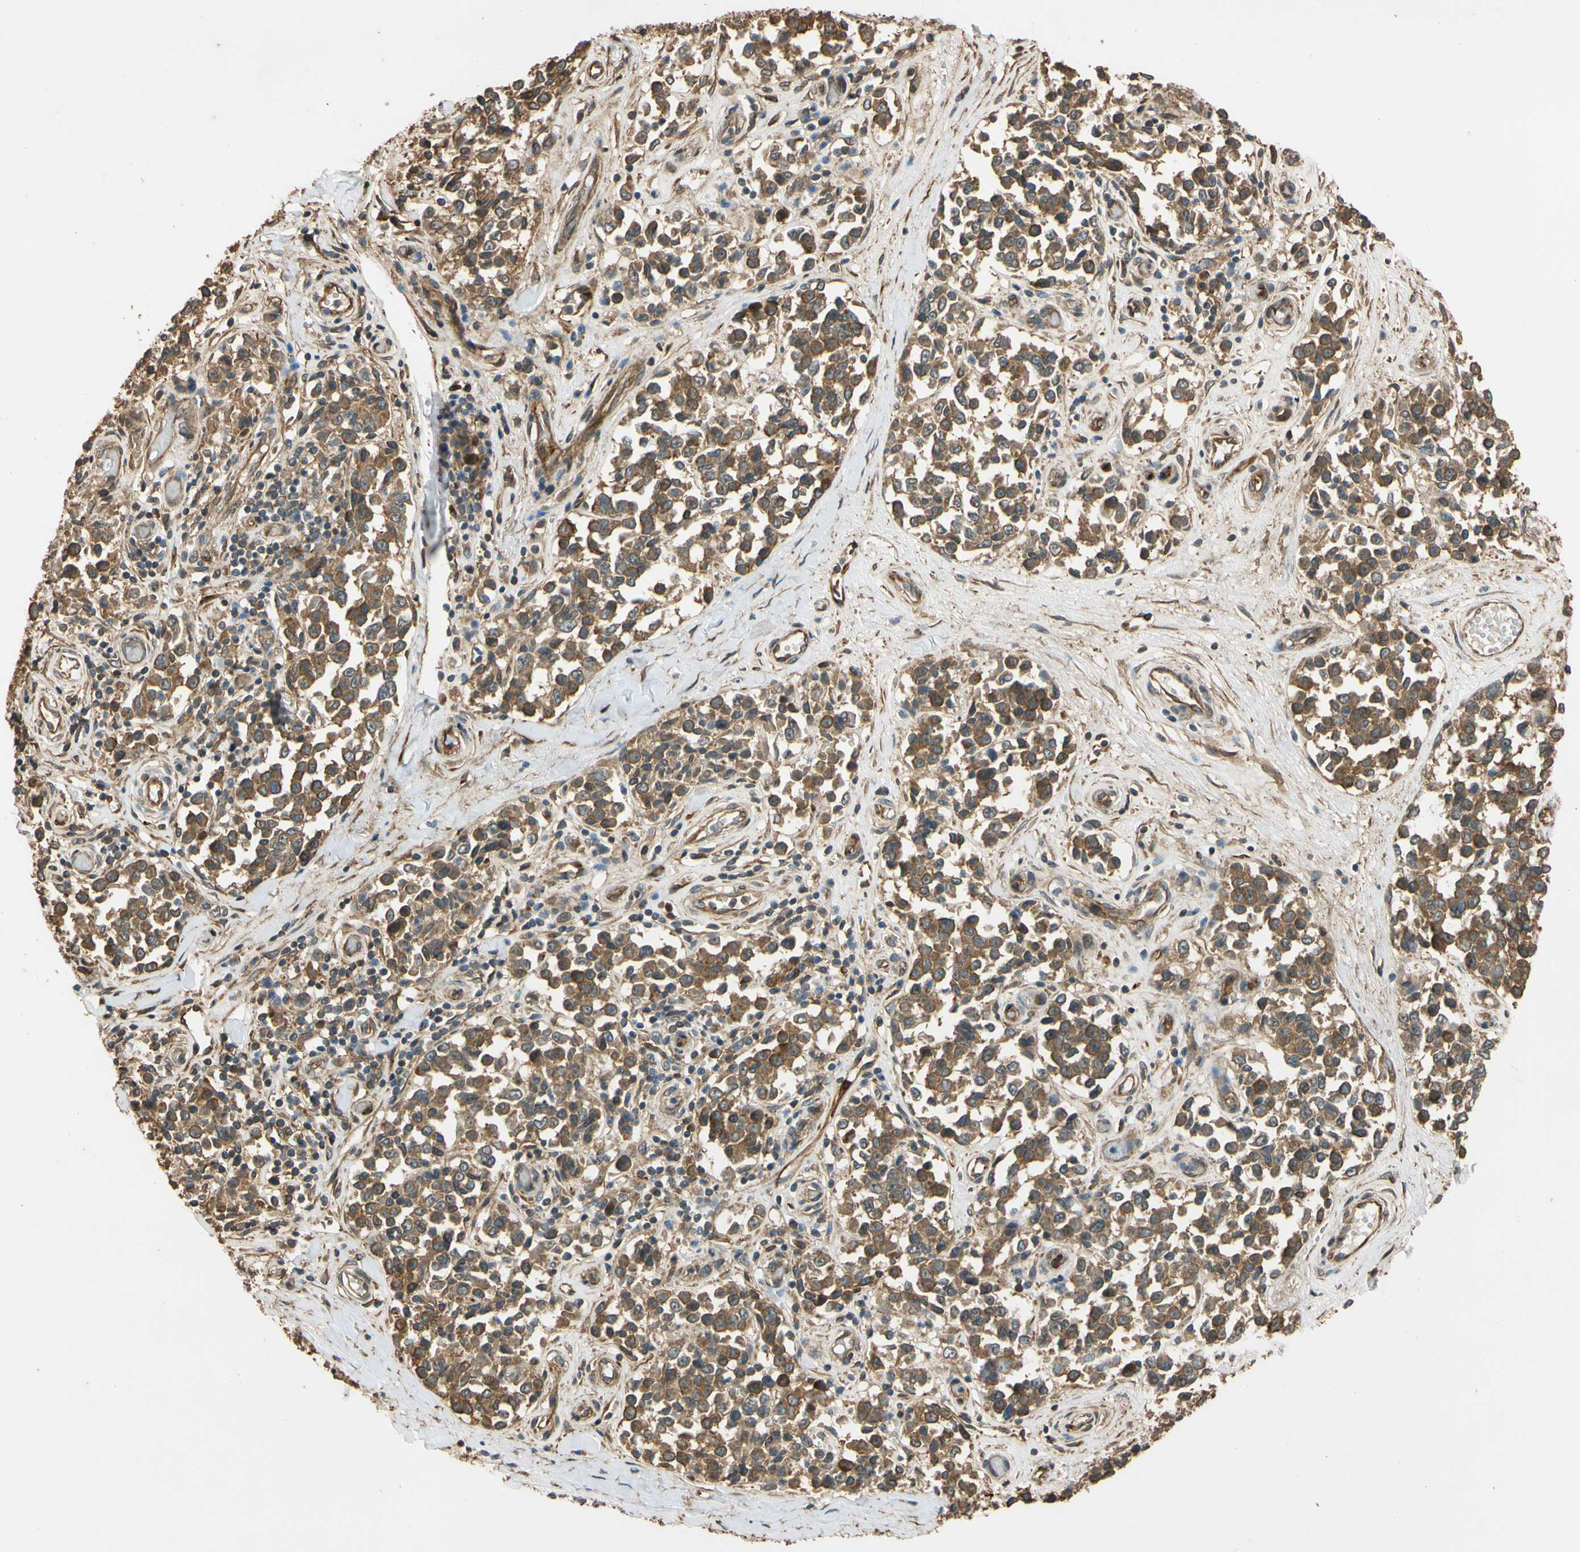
{"staining": {"intensity": "moderate", "quantity": ">75%", "location": "cytoplasmic/membranous"}, "tissue": "melanoma", "cell_type": "Tumor cells", "image_type": "cancer", "snomed": [{"axis": "morphology", "description": "Malignant melanoma, NOS"}, {"axis": "topography", "description": "Skin"}], "caption": "High-magnification brightfield microscopy of melanoma stained with DAB (3,3'-diaminobenzidine) (brown) and counterstained with hematoxylin (blue). tumor cells exhibit moderate cytoplasmic/membranous positivity is present in about>75% of cells.", "gene": "MGRN1", "patient": {"sex": "female", "age": 64}}